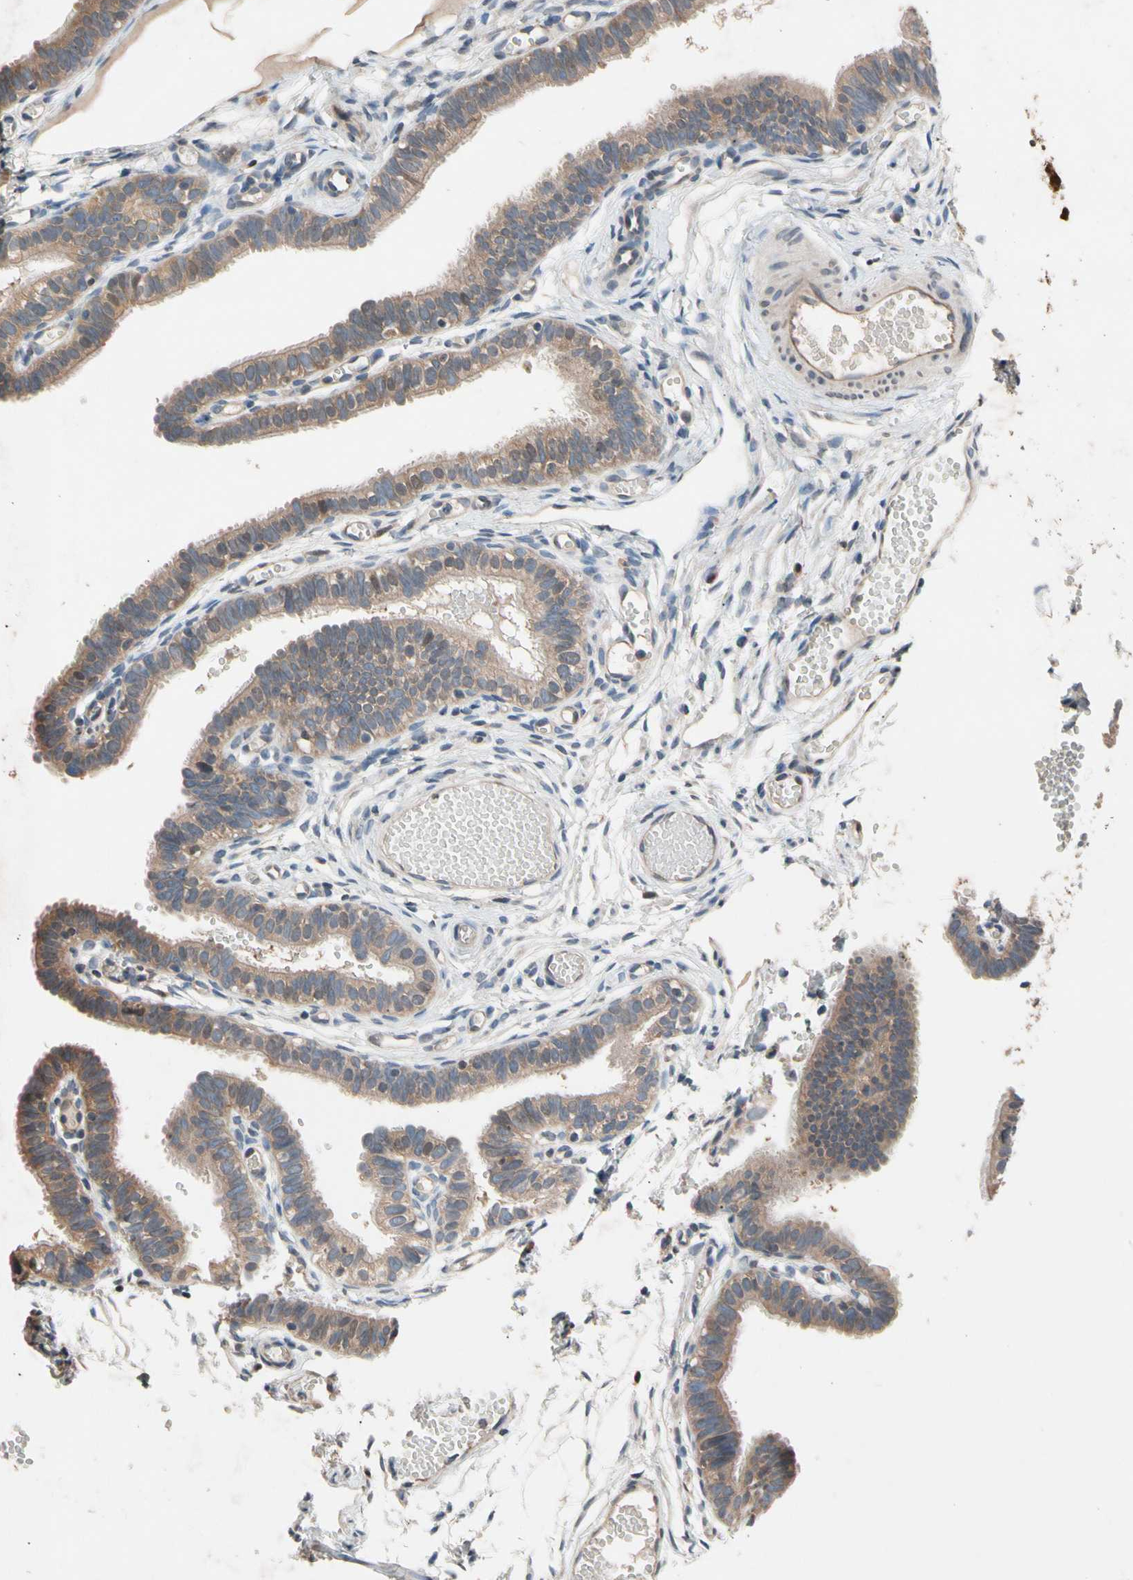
{"staining": {"intensity": "moderate", "quantity": ">75%", "location": "cytoplasmic/membranous"}, "tissue": "fallopian tube", "cell_type": "Glandular cells", "image_type": "normal", "snomed": [{"axis": "morphology", "description": "Normal tissue, NOS"}, {"axis": "topography", "description": "Fallopian tube"}, {"axis": "topography", "description": "Placenta"}], "caption": "The immunohistochemical stain shows moderate cytoplasmic/membranous expression in glandular cells of unremarkable fallopian tube.", "gene": "PRDX4", "patient": {"sex": "female", "age": 34}}